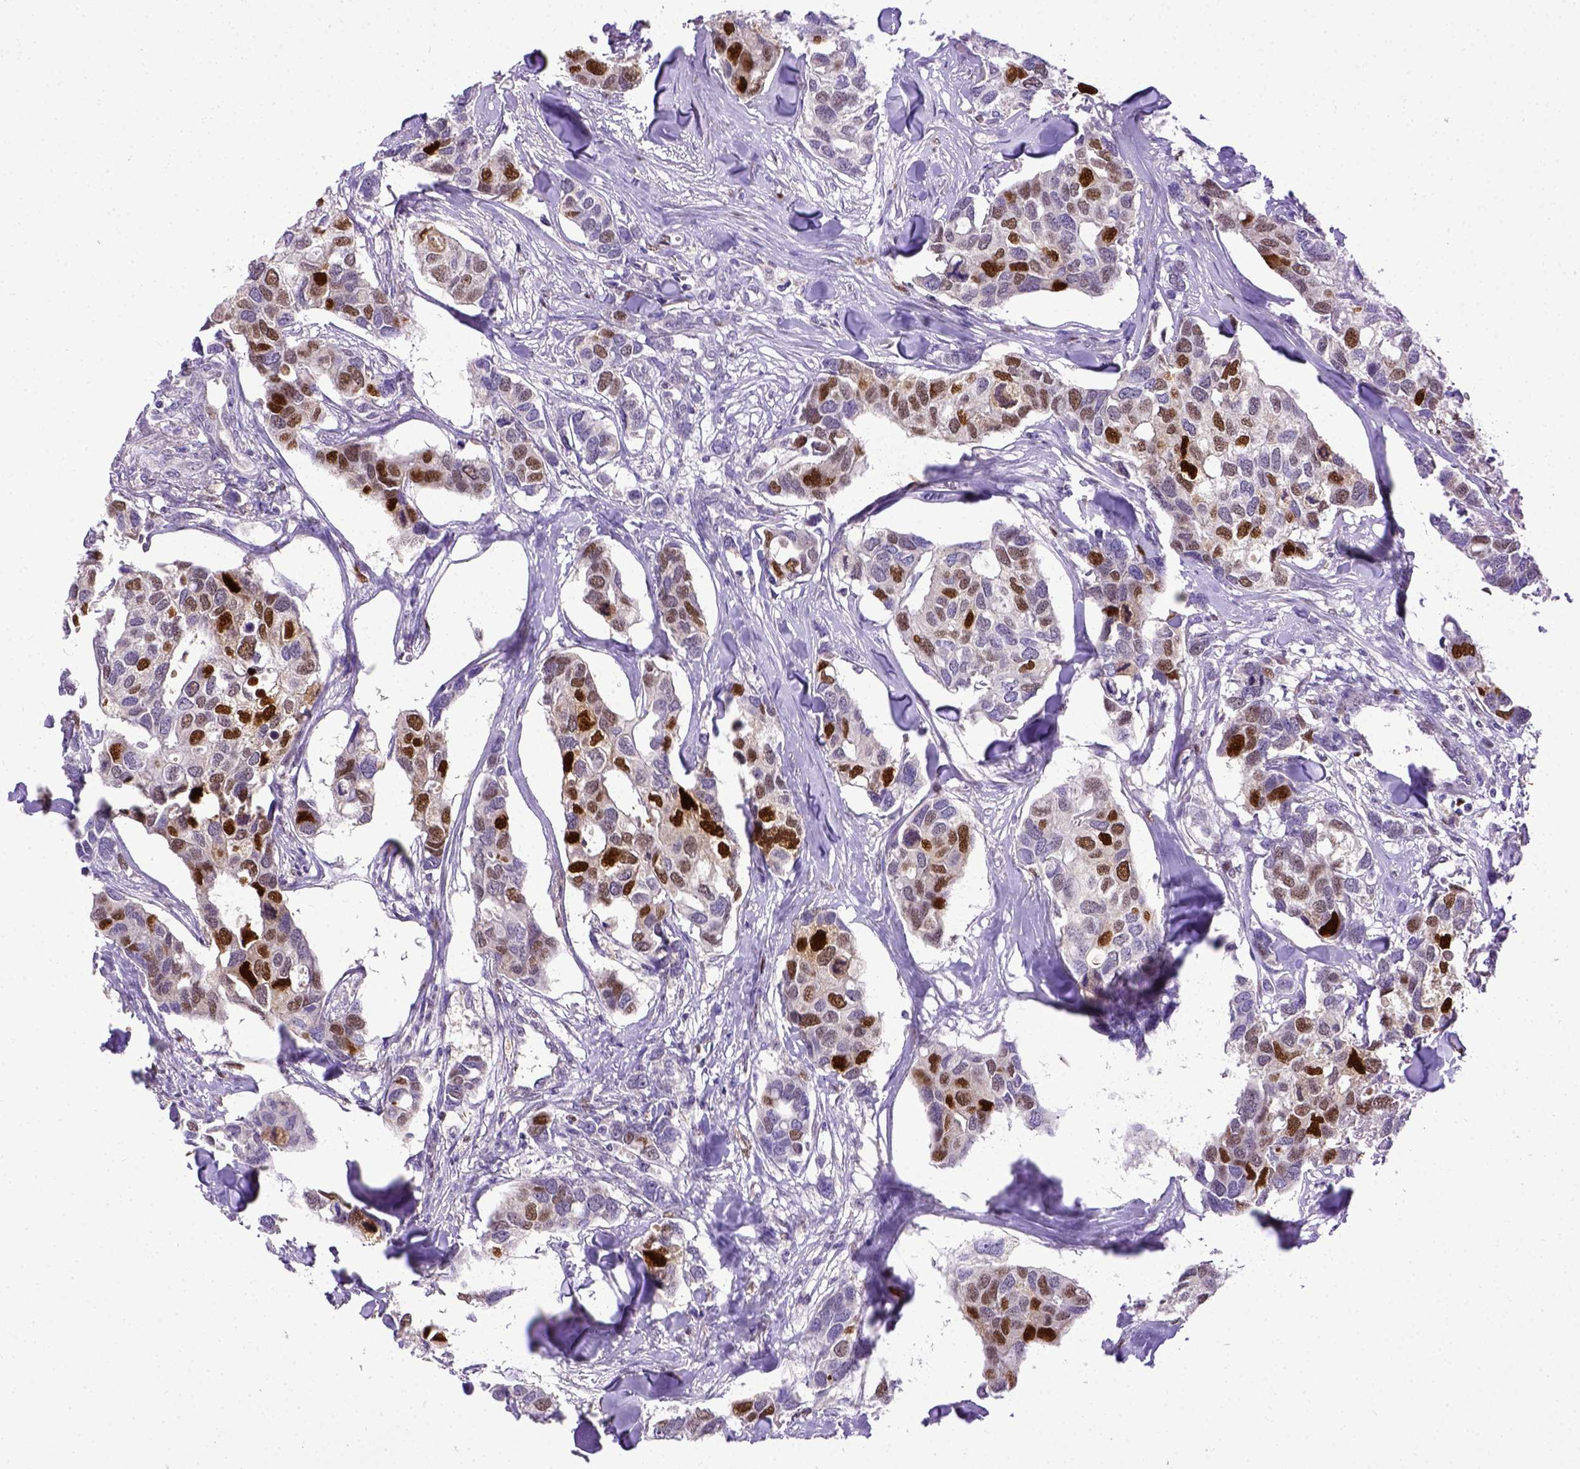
{"staining": {"intensity": "strong", "quantity": "25%-75%", "location": "nuclear"}, "tissue": "breast cancer", "cell_type": "Tumor cells", "image_type": "cancer", "snomed": [{"axis": "morphology", "description": "Duct carcinoma"}, {"axis": "topography", "description": "Breast"}], "caption": "The histopathology image displays immunohistochemical staining of breast cancer (infiltrating ductal carcinoma). There is strong nuclear positivity is seen in approximately 25%-75% of tumor cells.", "gene": "CDKN1A", "patient": {"sex": "female", "age": 83}}